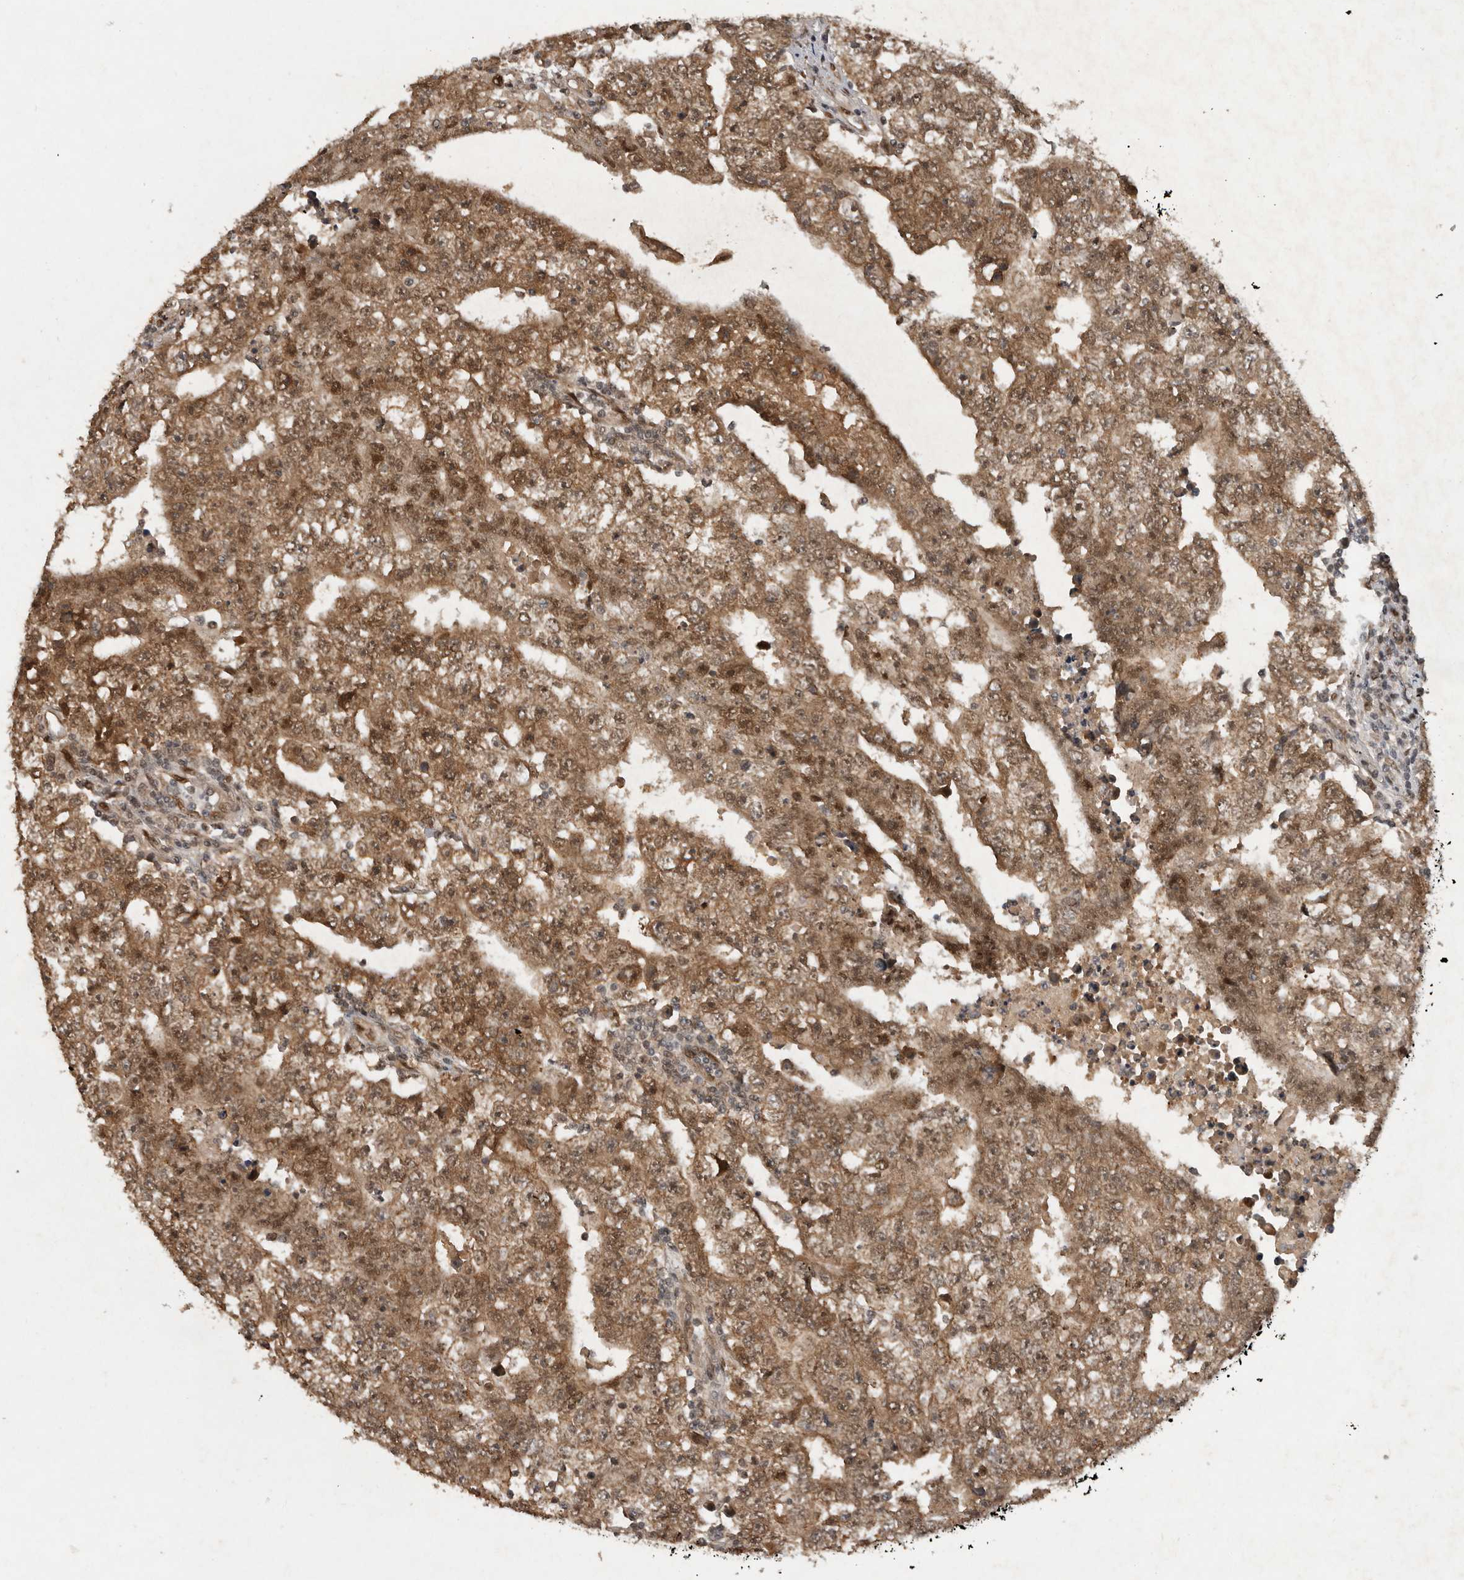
{"staining": {"intensity": "moderate", "quantity": ">75%", "location": "cytoplasmic/membranous,nuclear"}, "tissue": "testis cancer", "cell_type": "Tumor cells", "image_type": "cancer", "snomed": [{"axis": "morphology", "description": "Carcinoma, Embryonal, NOS"}, {"axis": "topography", "description": "Testis"}], "caption": "Immunohistochemical staining of human testis cancer (embryonal carcinoma) shows moderate cytoplasmic/membranous and nuclear protein expression in about >75% of tumor cells. Using DAB (3,3'-diaminobenzidine) (brown) and hematoxylin (blue) stains, captured at high magnification using brightfield microscopy.", "gene": "CDC27", "patient": {"sex": "male", "age": 25}}